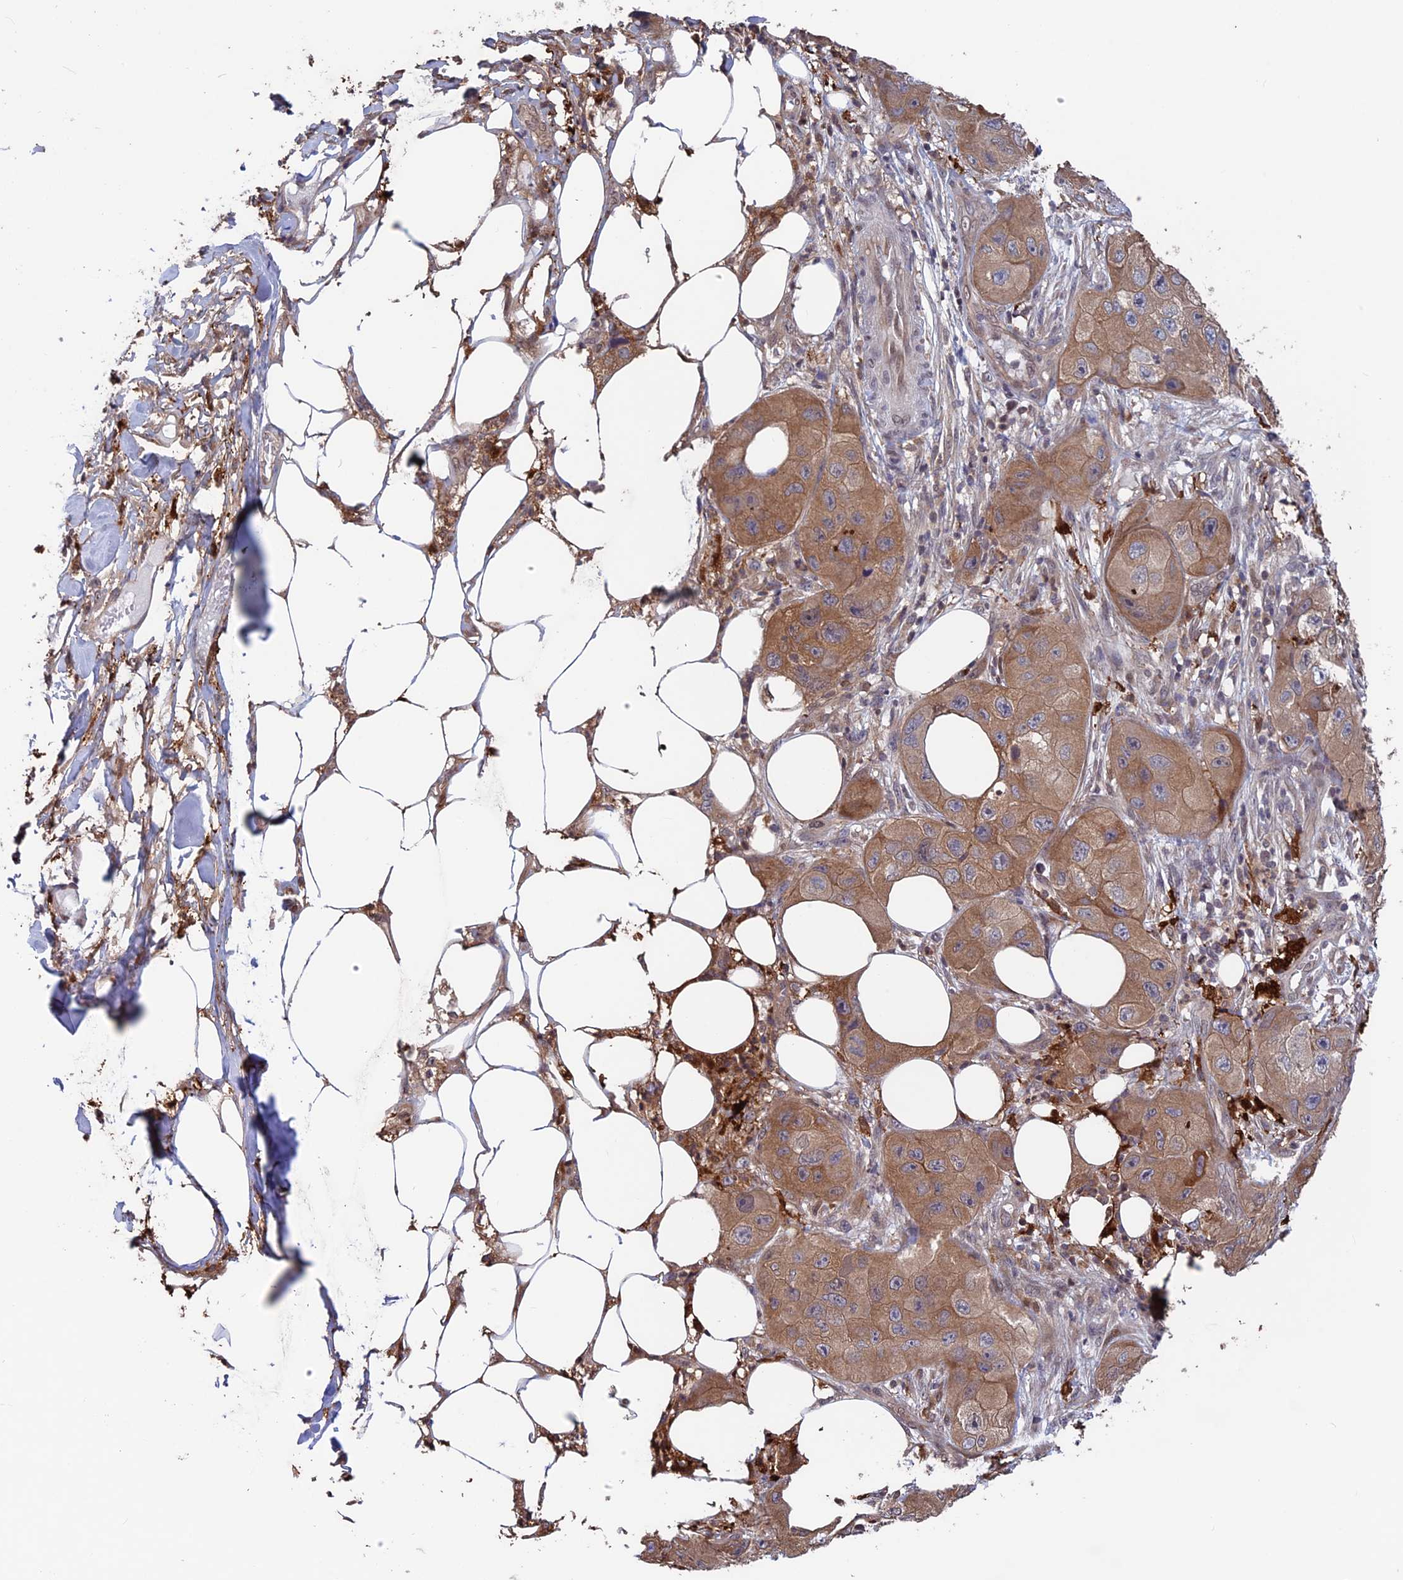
{"staining": {"intensity": "moderate", "quantity": ">75%", "location": "cytoplasmic/membranous"}, "tissue": "skin cancer", "cell_type": "Tumor cells", "image_type": "cancer", "snomed": [{"axis": "morphology", "description": "Squamous cell carcinoma, NOS"}, {"axis": "topography", "description": "Skin"}, {"axis": "topography", "description": "Subcutis"}], "caption": "Immunohistochemical staining of human skin cancer shows moderate cytoplasmic/membranous protein expression in about >75% of tumor cells.", "gene": "MAST2", "patient": {"sex": "male", "age": 73}}